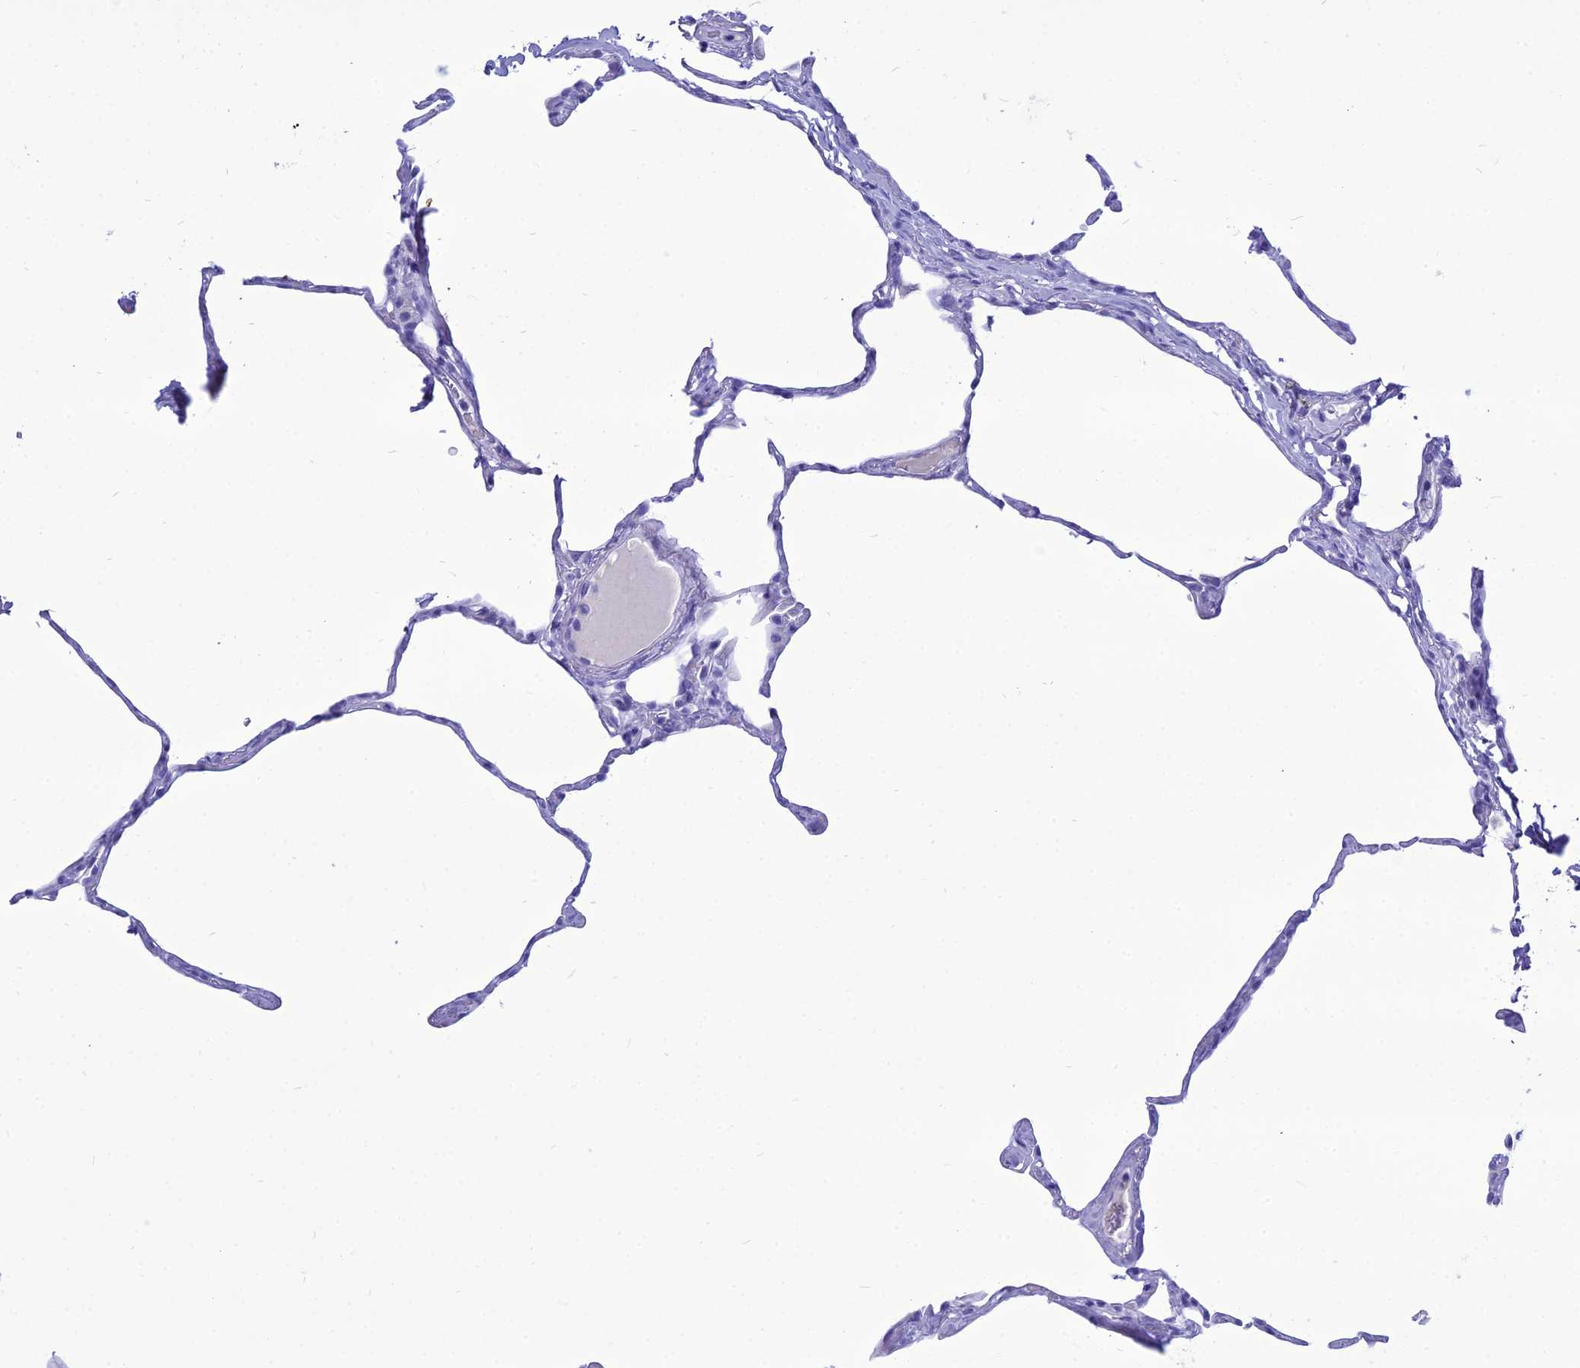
{"staining": {"intensity": "negative", "quantity": "none", "location": "none"}, "tissue": "lung", "cell_type": "Alveolar cells", "image_type": "normal", "snomed": [{"axis": "morphology", "description": "Normal tissue, NOS"}, {"axis": "topography", "description": "Lung"}], "caption": "This is an immunohistochemistry (IHC) image of benign lung. There is no expression in alveolar cells.", "gene": "PNMA5", "patient": {"sex": "male", "age": 65}}